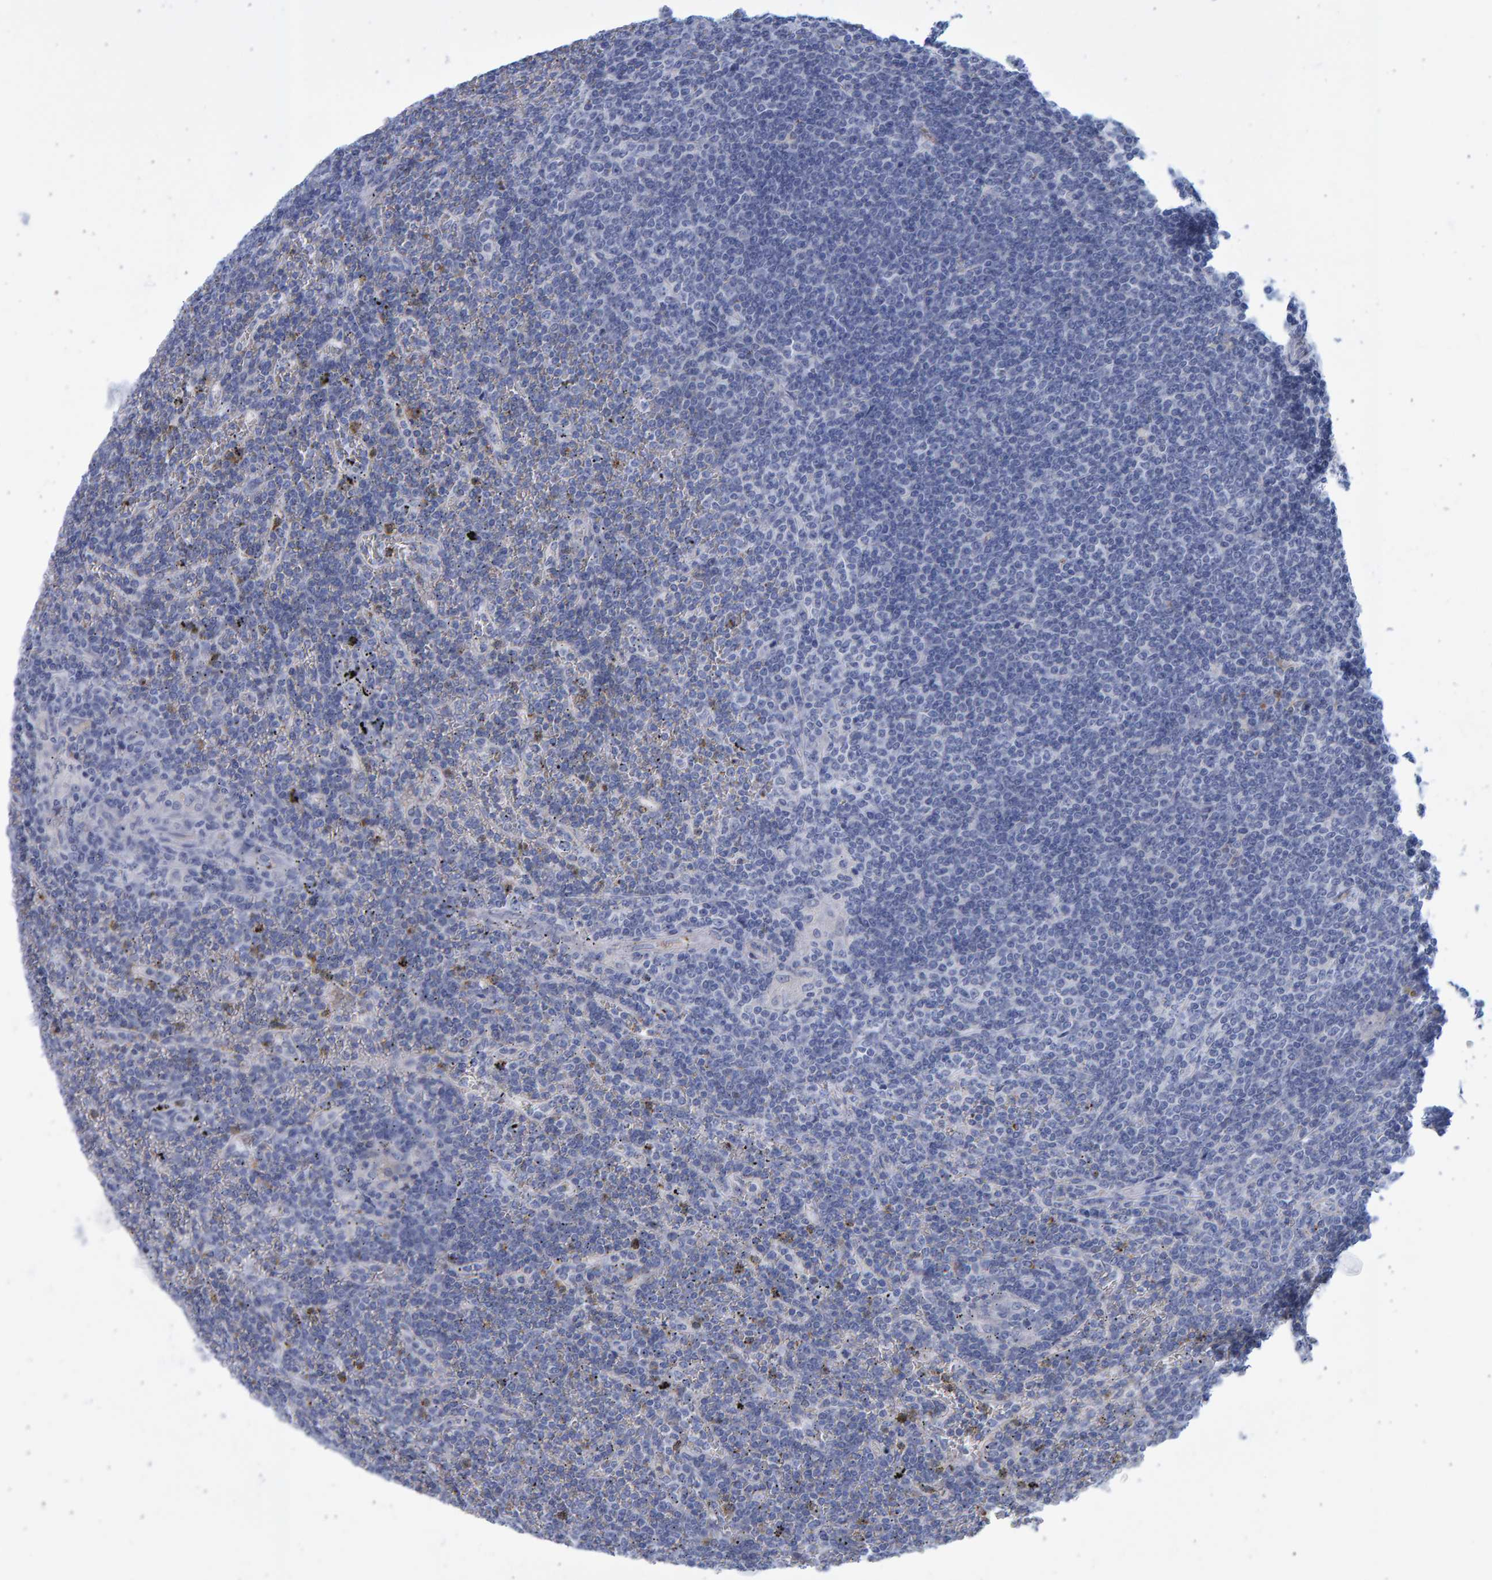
{"staining": {"intensity": "negative", "quantity": "none", "location": "none"}, "tissue": "lymphoma", "cell_type": "Tumor cells", "image_type": "cancer", "snomed": [{"axis": "morphology", "description": "Malignant lymphoma, non-Hodgkin's type, Low grade"}, {"axis": "topography", "description": "Spleen"}], "caption": "This micrograph is of lymphoma stained with IHC to label a protein in brown with the nuclei are counter-stained blue. There is no staining in tumor cells.", "gene": "SLC34A3", "patient": {"sex": "female", "age": 19}}